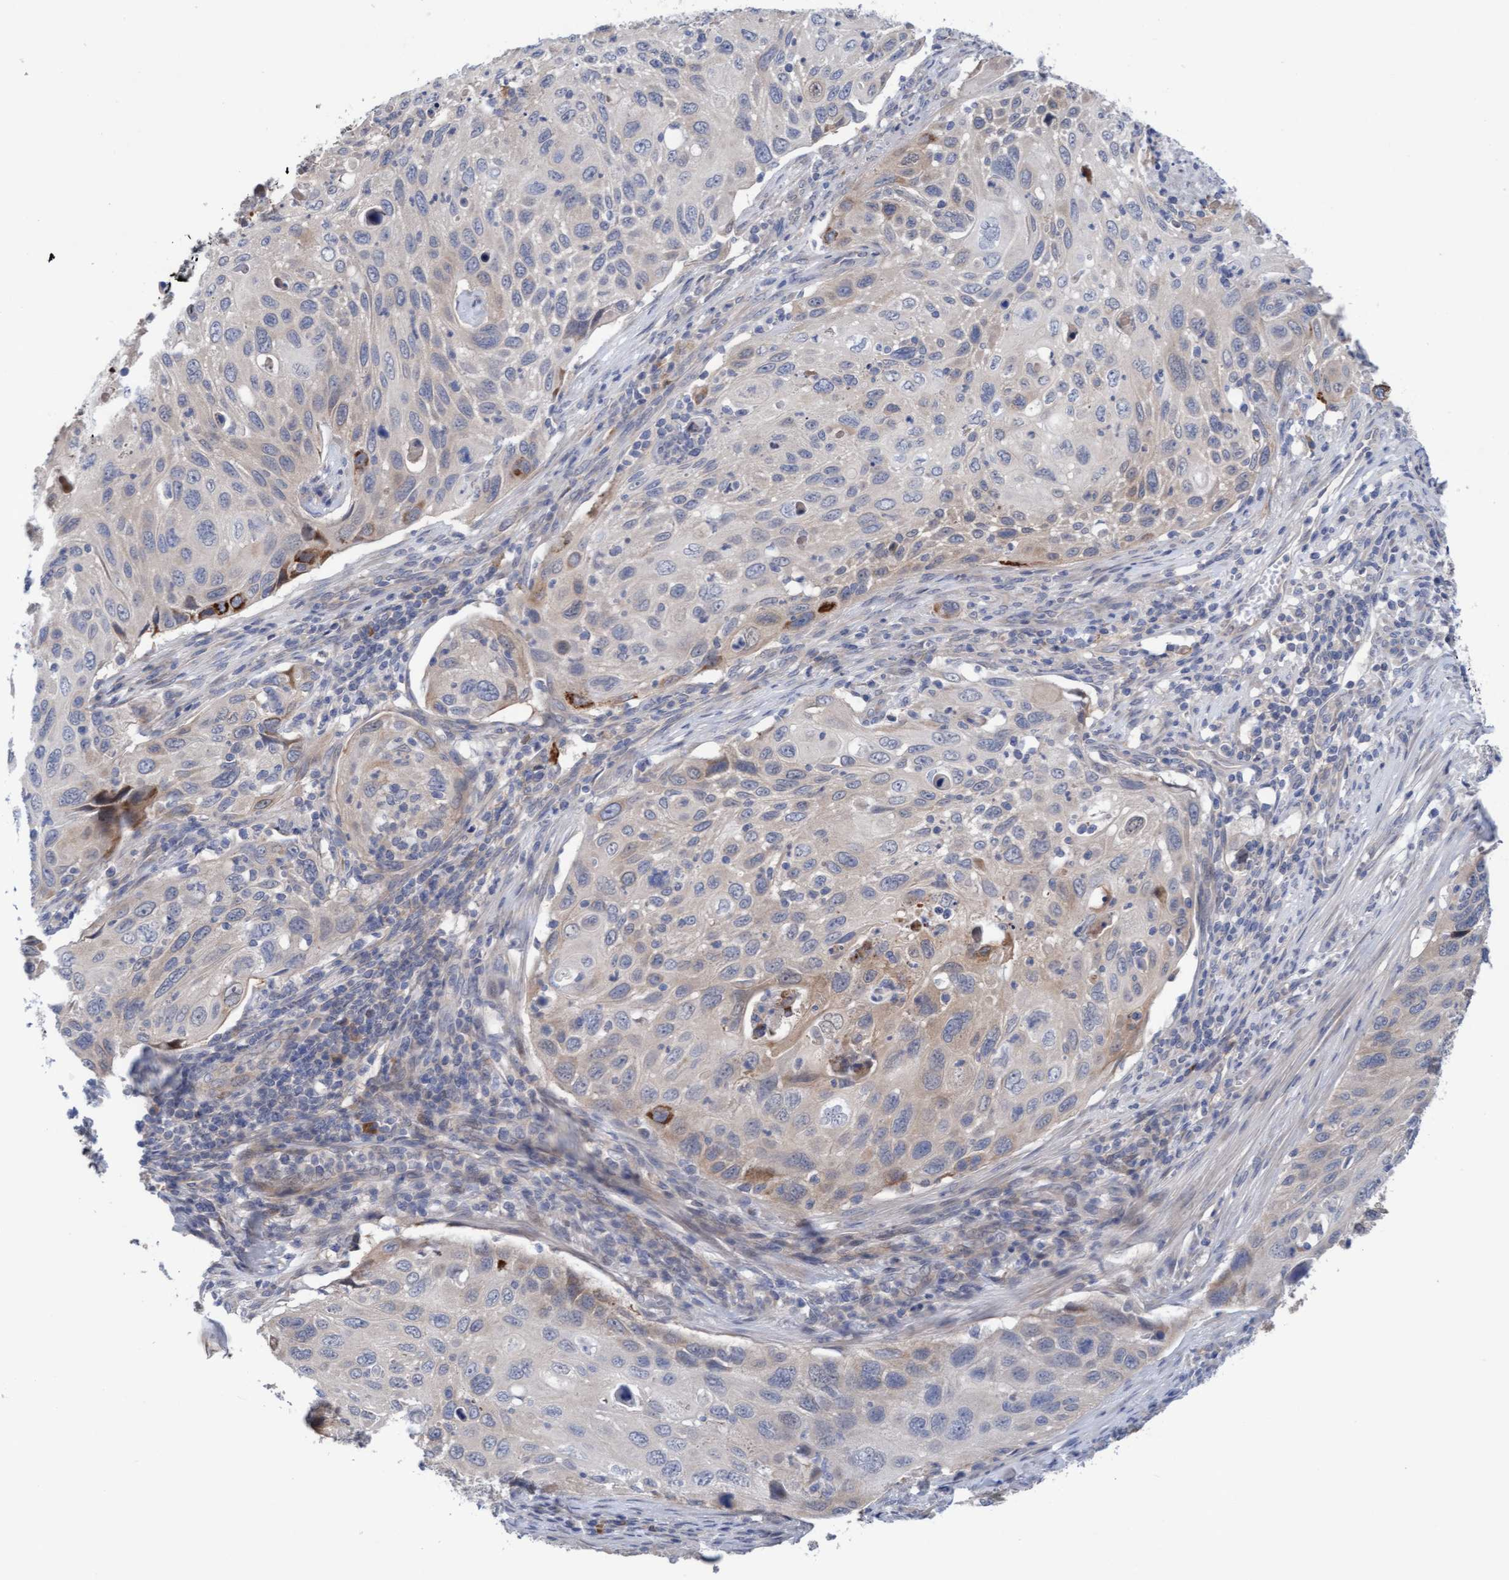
{"staining": {"intensity": "weak", "quantity": "25%-75%", "location": "cytoplasmic/membranous"}, "tissue": "cervical cancer", "cell_type": "Tumor cells", "image_type": "cancer", "snomed": [{"axis": "morphology", "description": "Squamous cell carcinoma, NOS"}, {"axis": "topography", "description": "Cervix"}], "caption": "DAB immunohistochemical staining of human squamous cell carcinoma (cervical) shows weak cytoplasmic/membranous protein positivity in about 25%-75% of tumor cells. (IHC, brightfield microscopy, high magnification).", "gene": "PLCD1", "patient": {"sex": "female", "age": 70}}